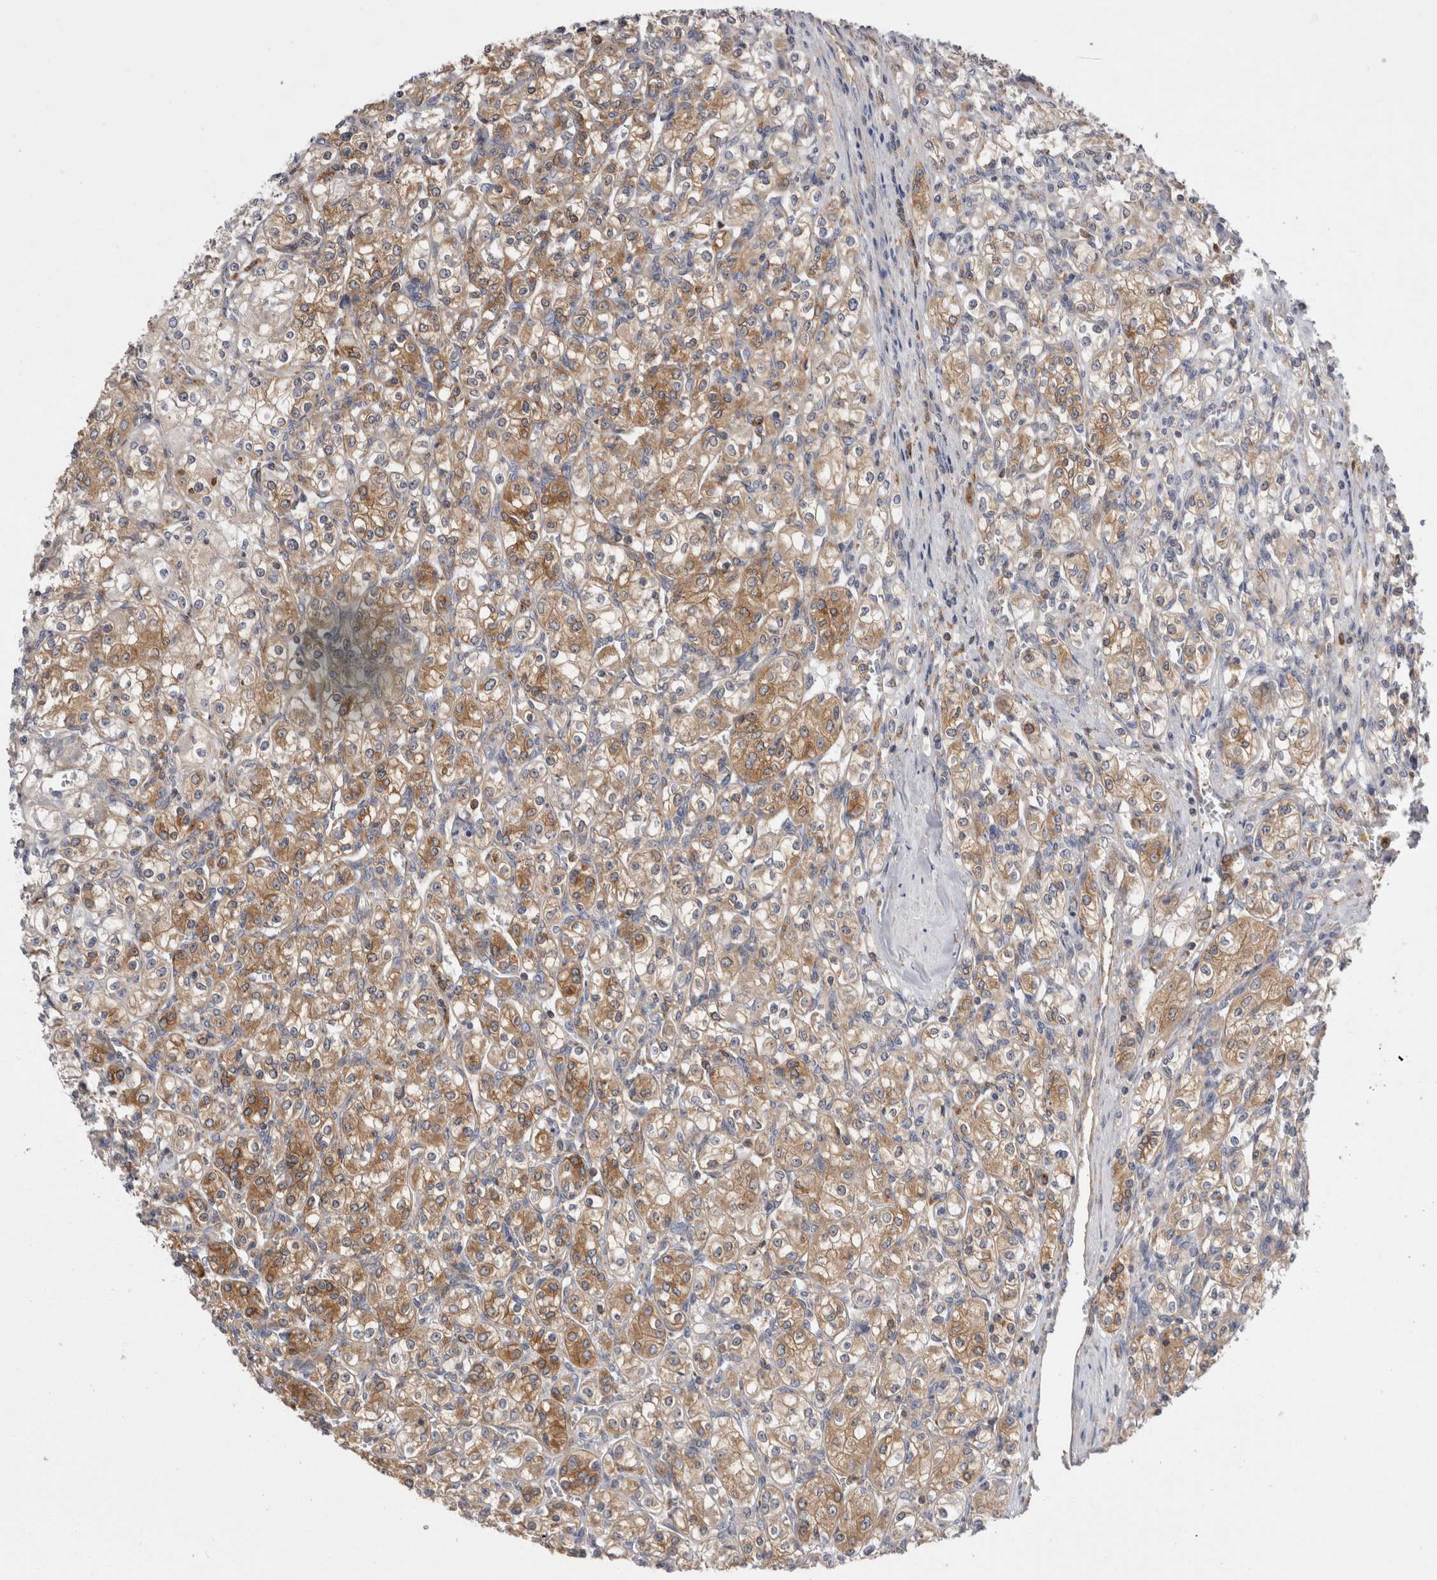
{"staining": {"intensity": "moderate", "quantity": ">75%", "location": "cytoplasmic/membranous"}, "tissue": "renal cancer", "cell_type": "Tumor cells", "image_type": "cancer", "snomed": [{"axis": "morphology", "description": "Adenocarcinoma, NOS"}, {"axis": "topography", "description": "Kidney"}], "caption": "Immunohistochemistry (IHC) micrograph of neoplastic tissue: human renal adenocarcinoma stained using immunohistochemistry (IHC) shows medium levels of moderate protein expression localized specifically in the cytoplasmic/membranous of tumor cells, appearing as a cytoplasmic/membranous brown color.", "gene": "RAB11FIP1", "patient": {"sex": "male", "age": 77}}